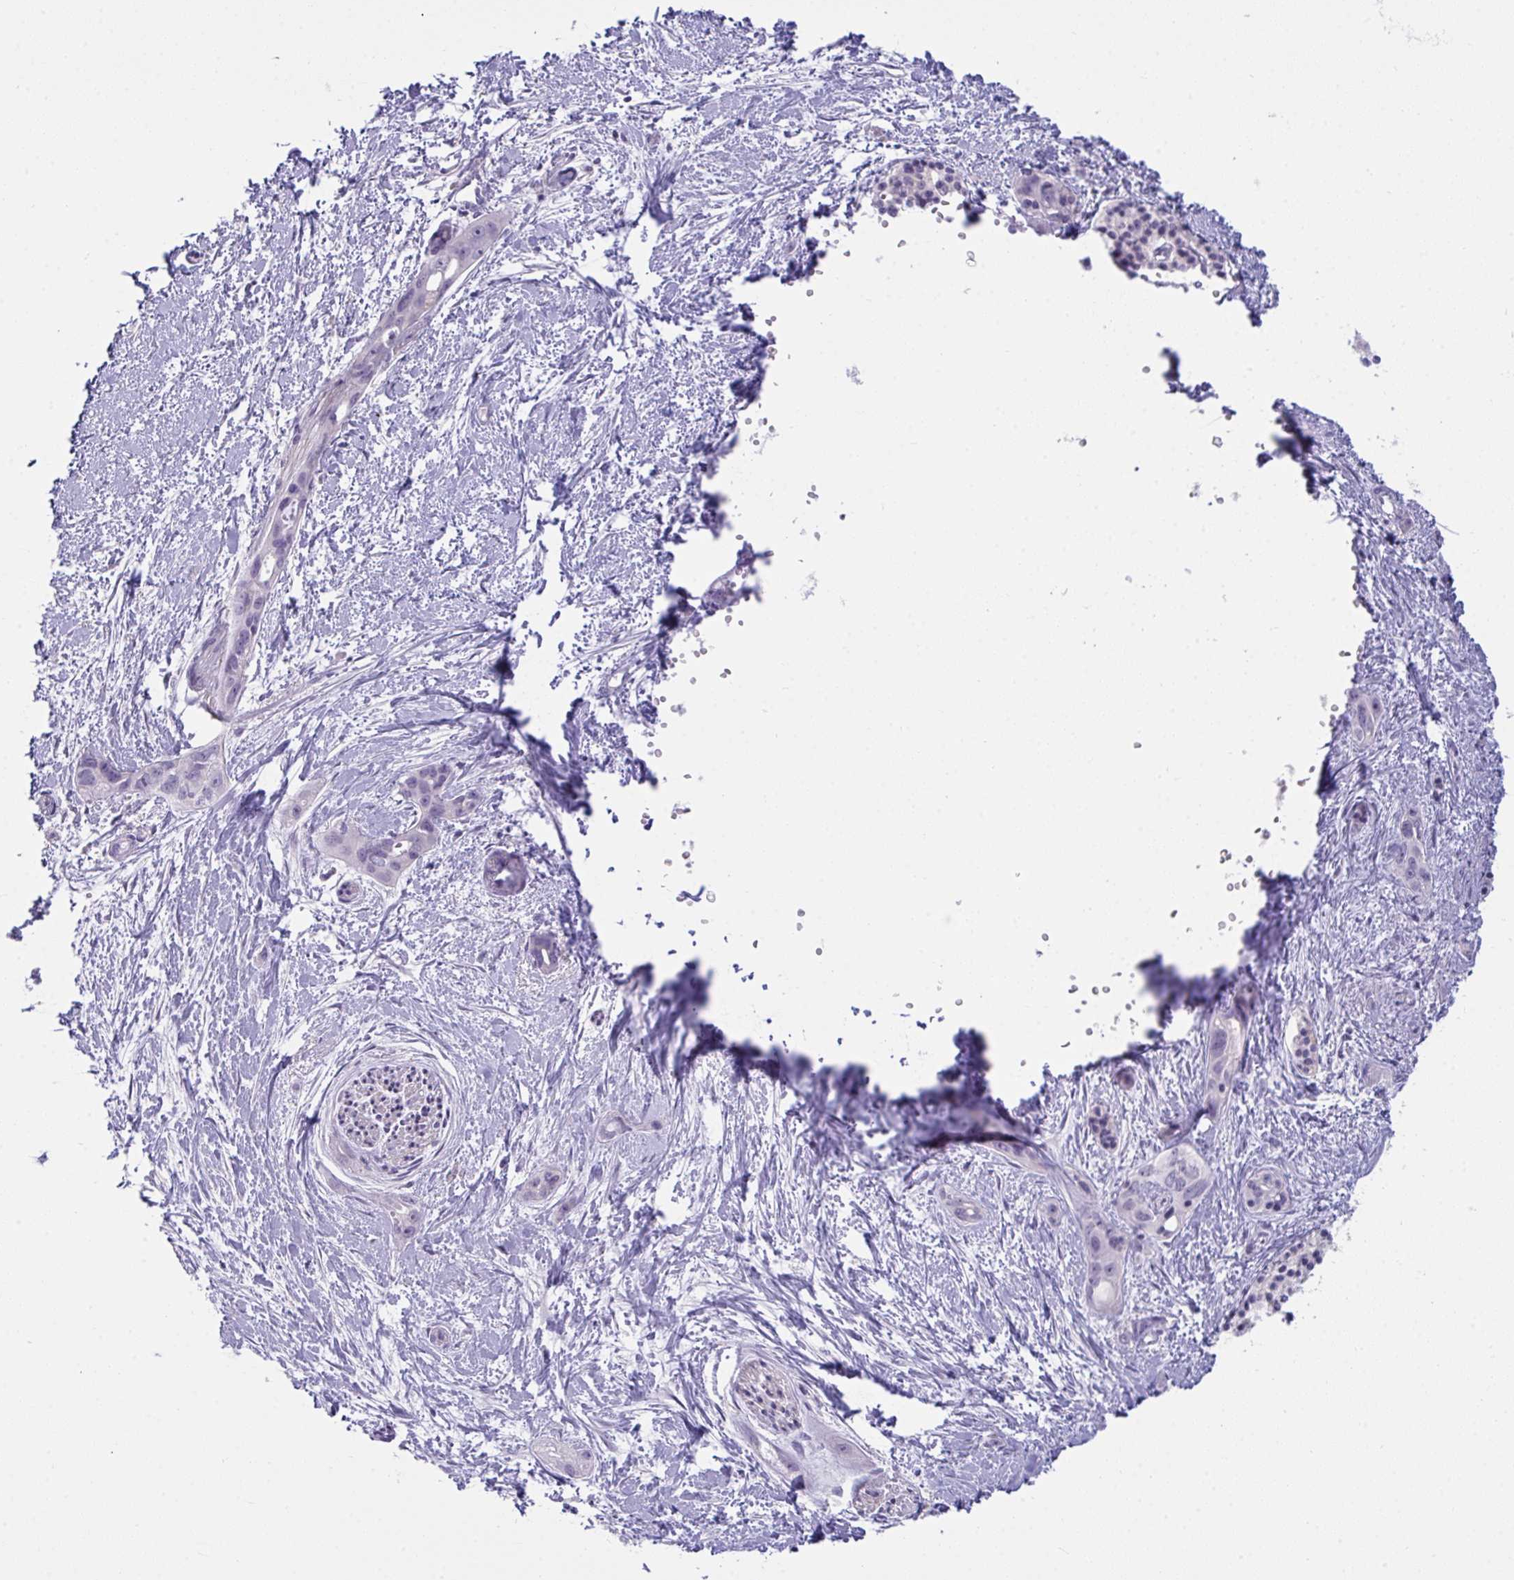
{"staining": {"intensity": "negative", "quantity": "none", "location": "none"}, "tissue": "pancreatic cancer", "cell_type": "Tumor cells", "image_type": "cancer", "snomed": [{"axis": "morphology", "description": "Adenocarcinoma, NOS"}, {"axis": "topography", "description": "Pancreas"}], "caption": "There is no significant expression in tumor cells of pancreatic cancer (adenocarcinoma).", "gene": "SEMA6B", "patient": {"sex": "female", "age": 50}}